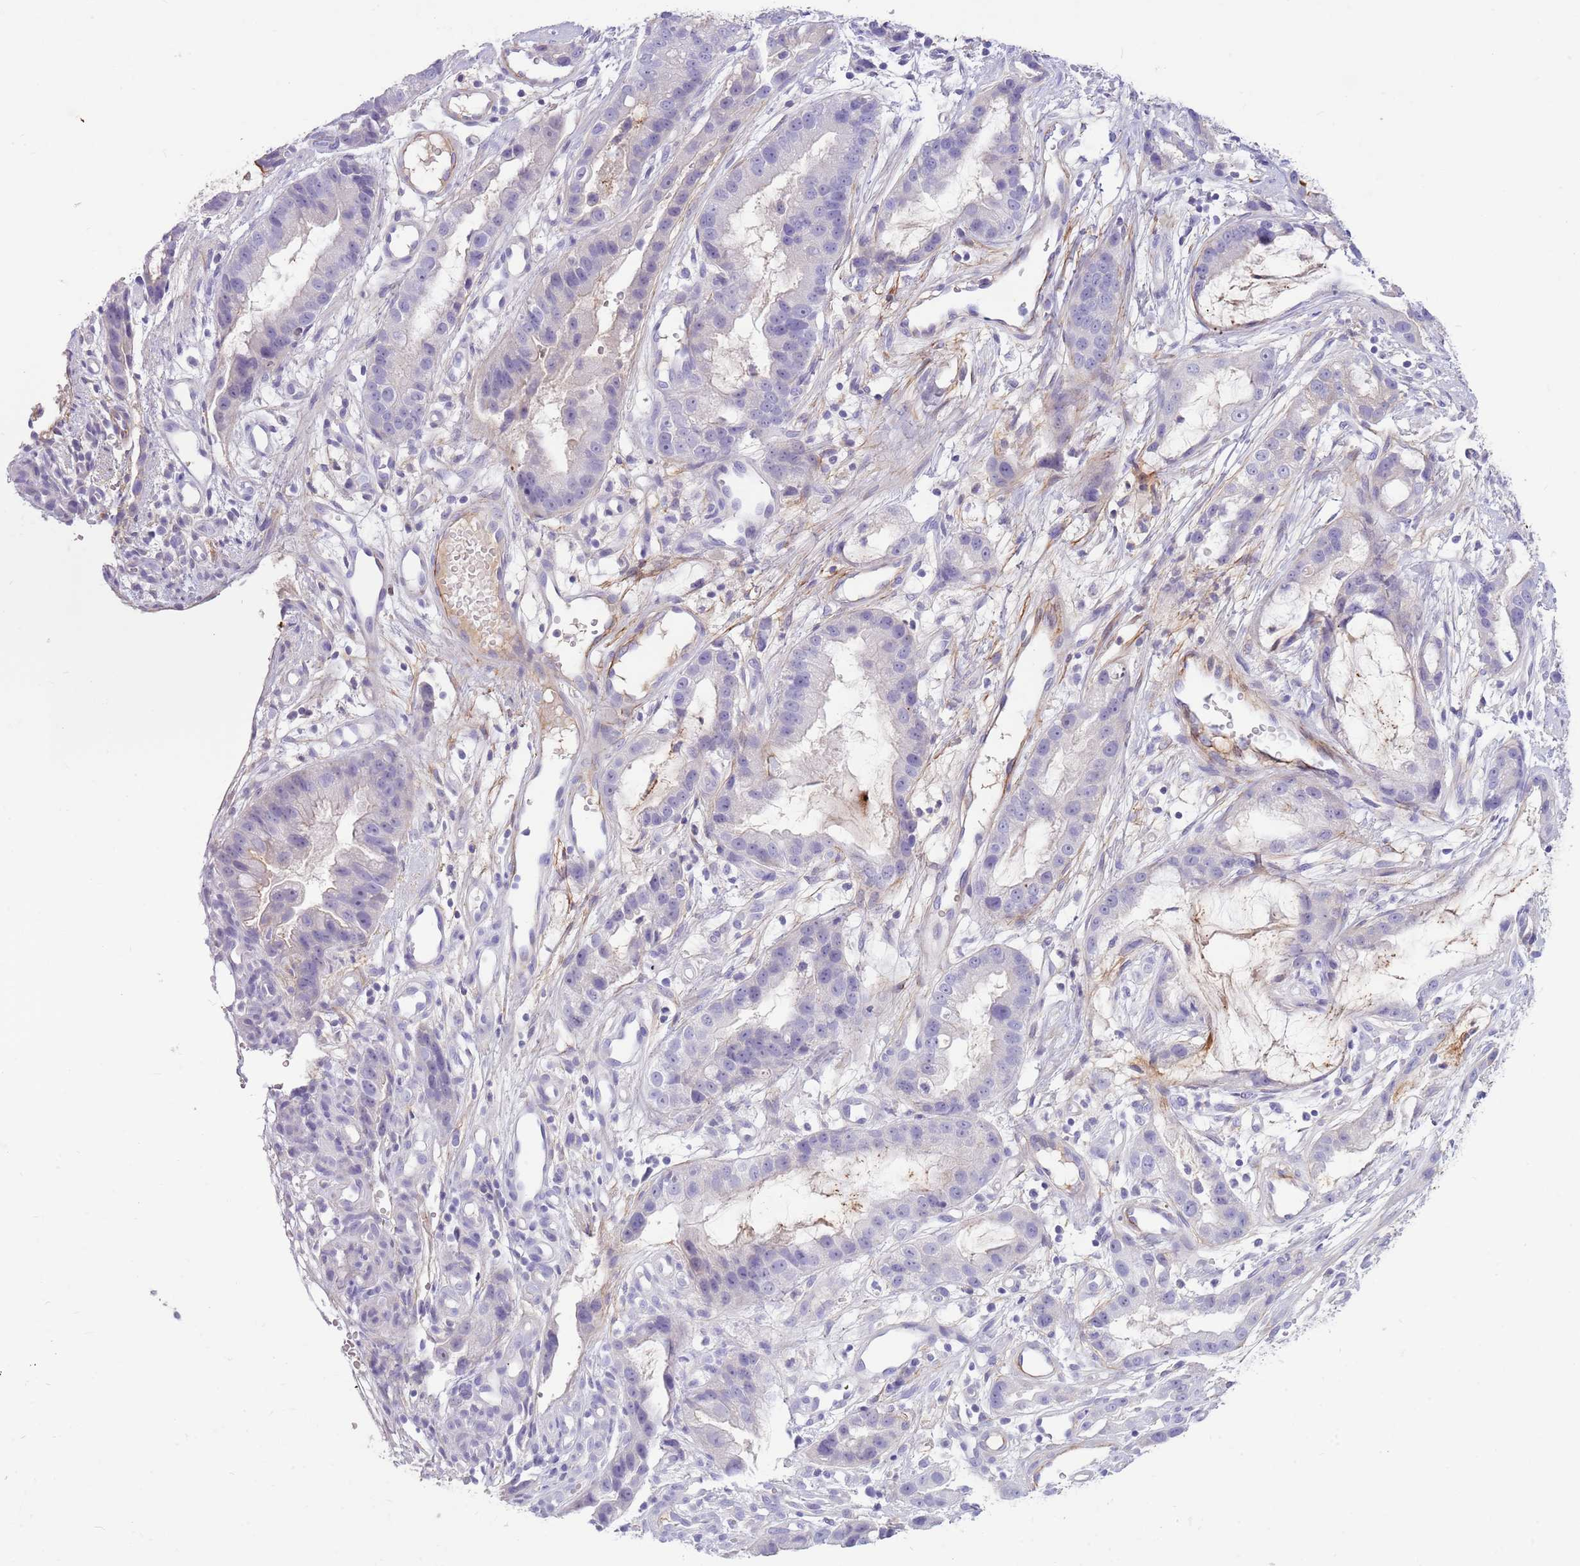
{"staining": {"intensity": "negative", "quantity": "none", "location": "none"}, "tissue": "stomach cancer", "cell_type": "Tumor cells", "image_type": "cancer", "snomed": [{"axis": "morphology", "description": "Adenocarcinoma, NOS"}, {"axis": "topography", "description": "Stomach"}], "caption": "The immunohistochemistry micrograph has no significant positivity in tumor cells of stomach cancer tissue.", "gene": "LEPROTL1", "patient": {"sex": "male", "age": 55}}